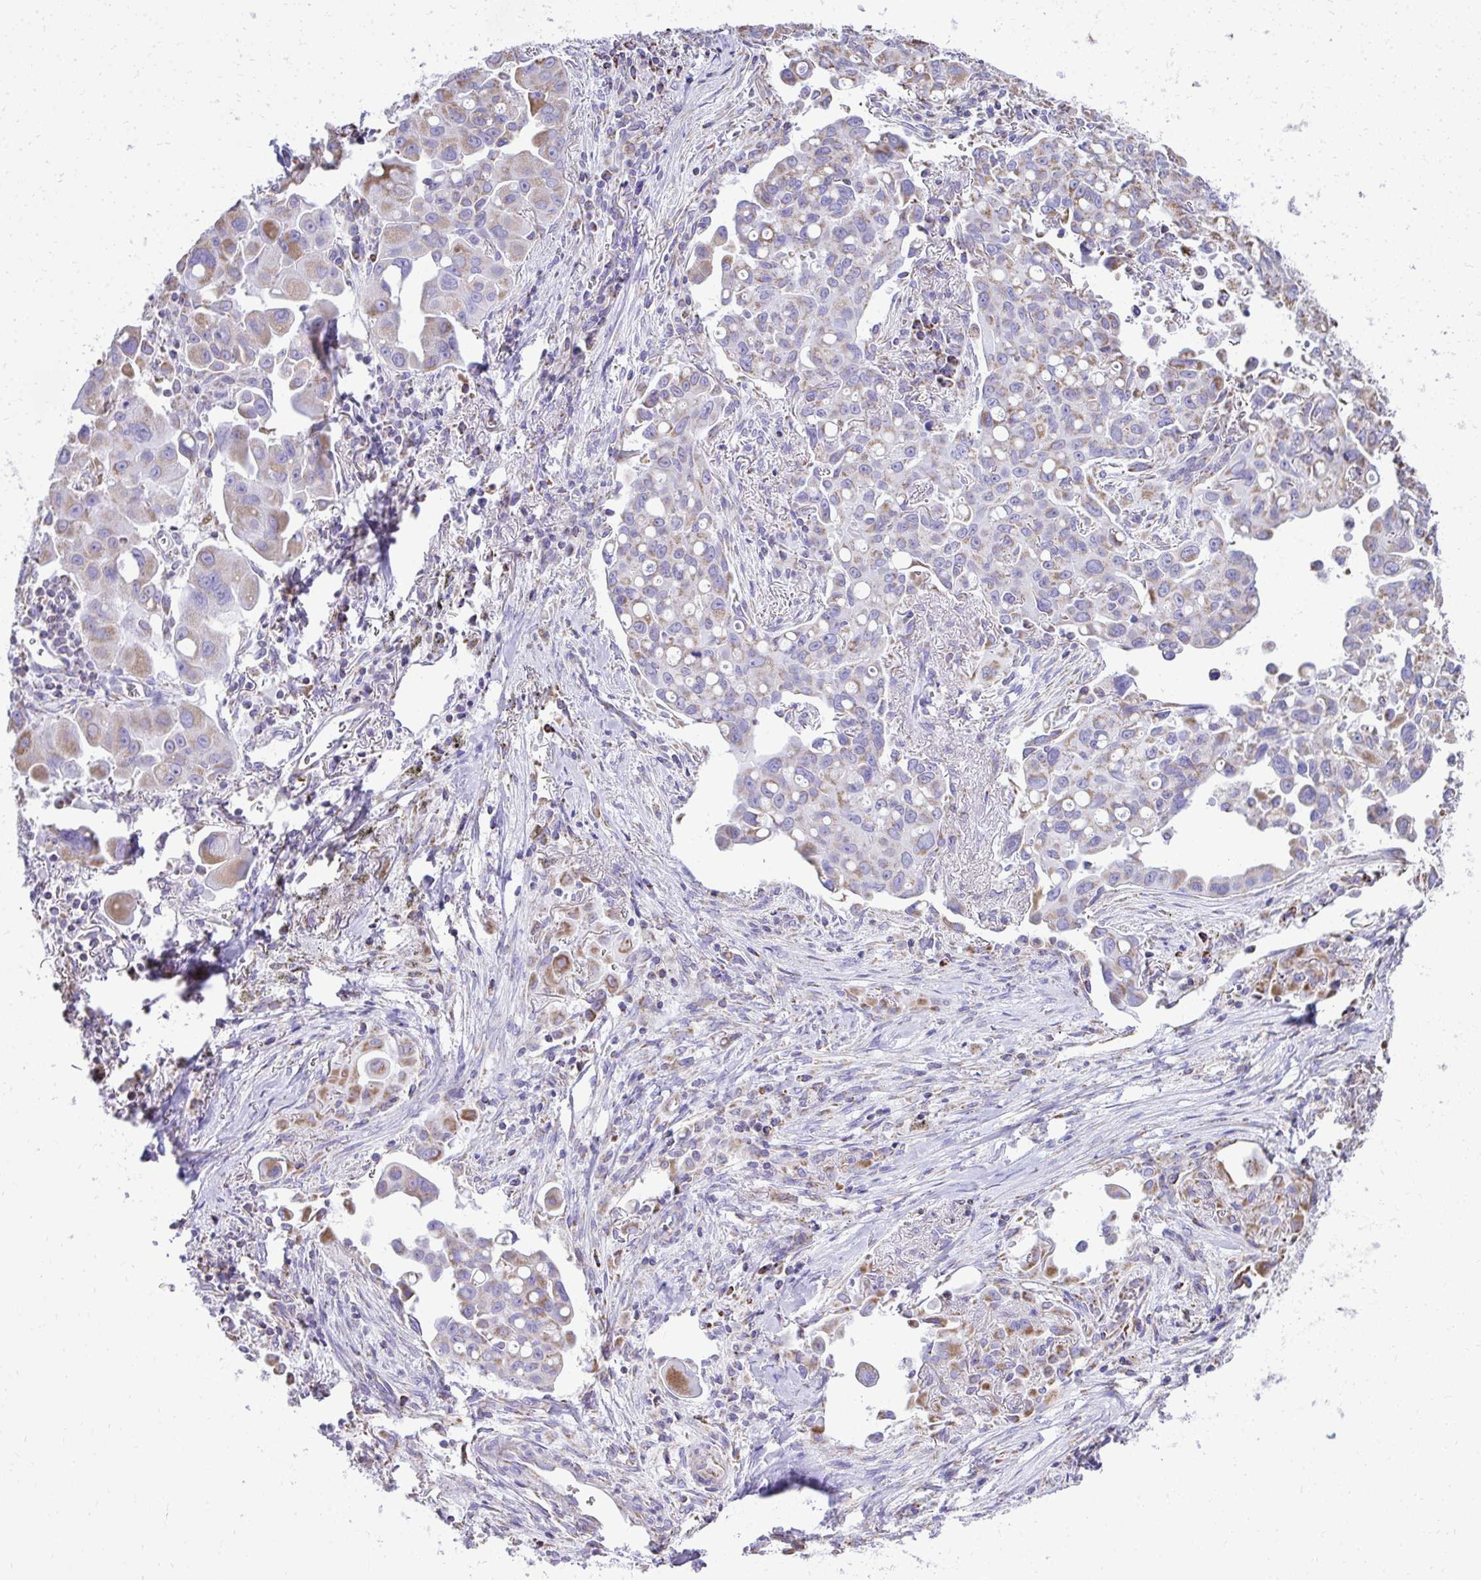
{"staining": {"intensity": "weak", "quantity": "25%-75%", "location": "cytoplasmic/membranous"}, "tissue": "lung cancer", "cell_type": "Tumor cells", "image_type": "cancer", "snomed": [{"axis": "morphology", "description": "Adenocarcinoma, NOS"}, {"axis": "topography", "description": "Lung"}], "caption": "Weak cytoplasmic/membranous protein positivity is present in about 25%-75% of tumor cells in adenocarcinoma (lung).", "gene": "MPZL2", "patient": {"sex": "male", "age": 68}}